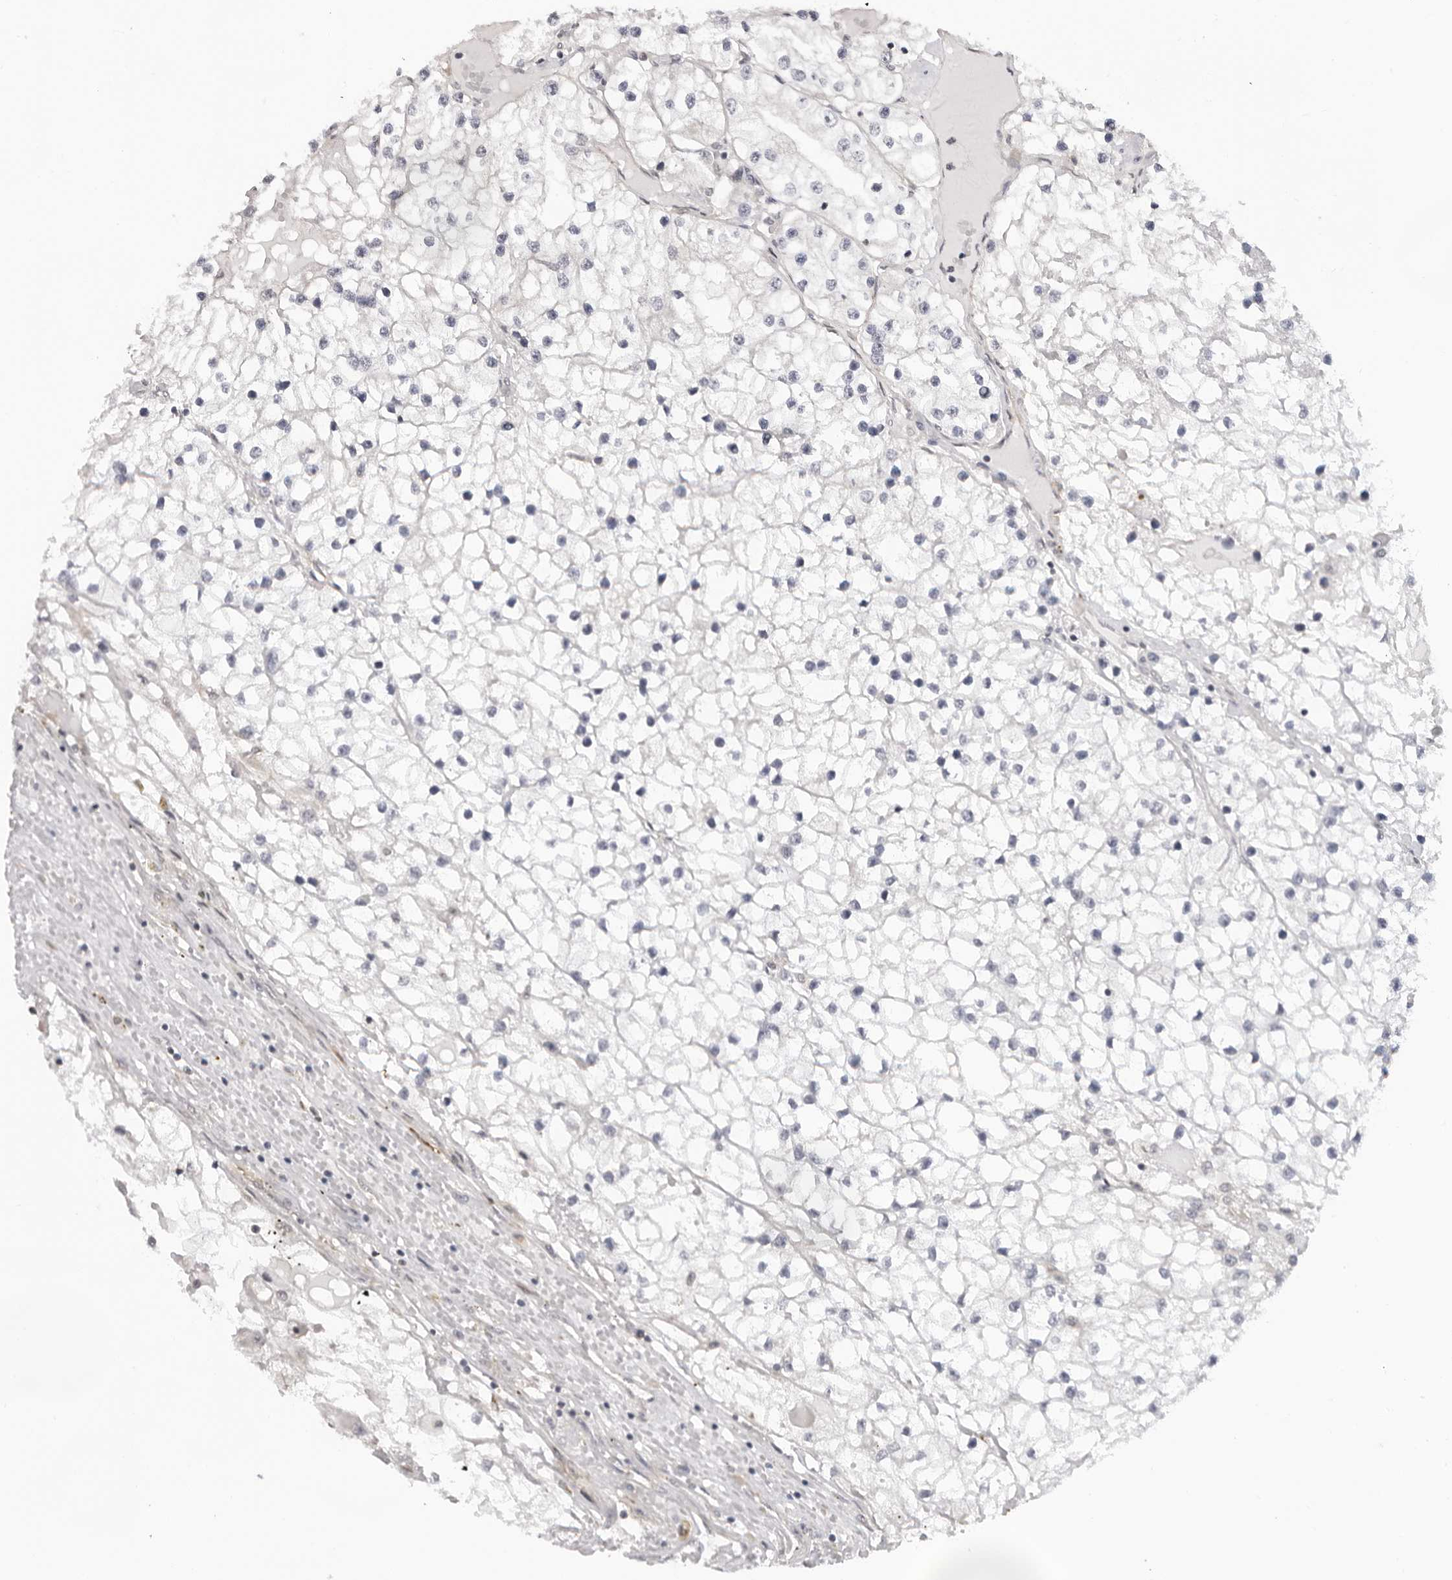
{"staining": {"intensity": "negative", "quantity": "none", "location": "none"}, "tissue": "renal cancer", "cell_type": "Tumor cells", "image_type": "cancer", "snomed": [{"axis": "morphology", "description": "Adenocarcinoma, NOS"}, {"axis": "topography", "description": "Kidney"}], "caption": "Immunohistochemical staining of human adenocarcinoma (renal) shows no significant staining in tumor cells.", "gene": "SRGAP2", "patient": {"sex": "male", "age": 68}}